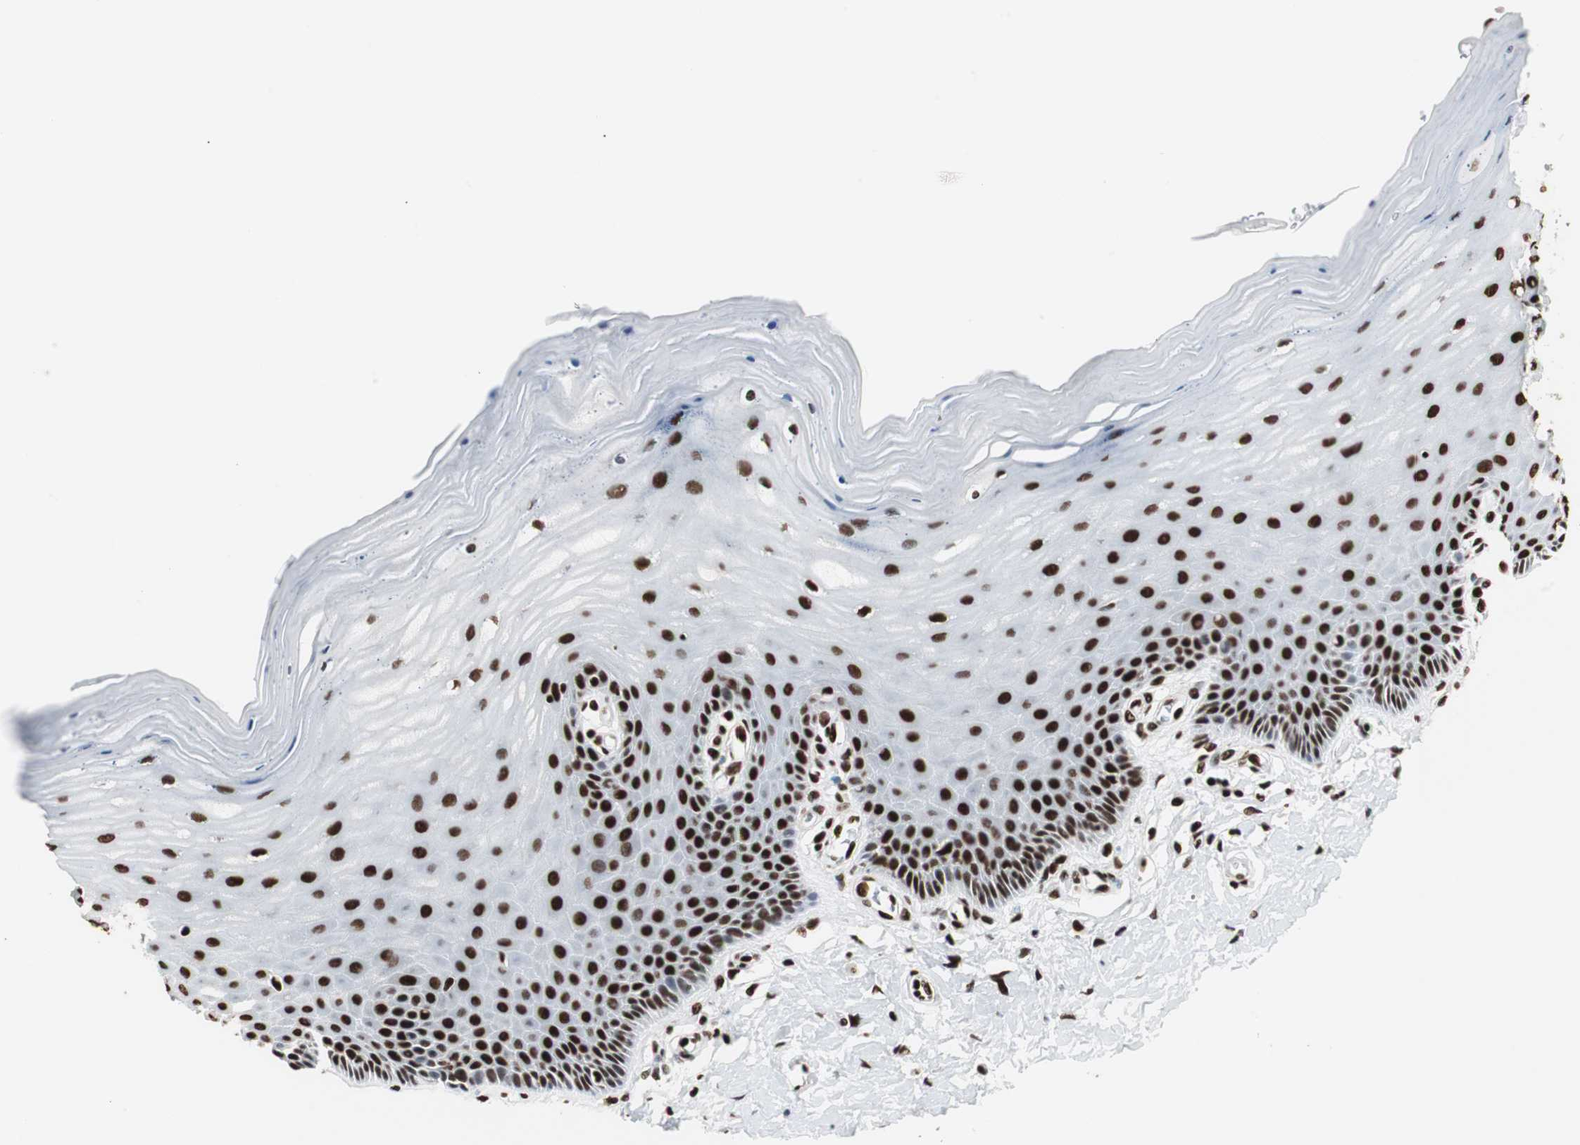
{"staining": {"intensity": "strong", "quantity": ">75%", "location": "cytoplasmic/membranous,nuclear"}, "tissue": "cervix", "cell_type": "Glandular cells", "image_type": "normal", "snomed": [{"axis": "morphology", "description": "Normal tissue, NOS"}, {"axis": "topography", "description": "Cervix"}], "caption": "Strong cytoplasmic/membranous,nuclear protein staining is seen in approximately >75% of glandular cells in cervix.", "gene": "MTA2", "patient": {"sex": "female", "age": 55}}